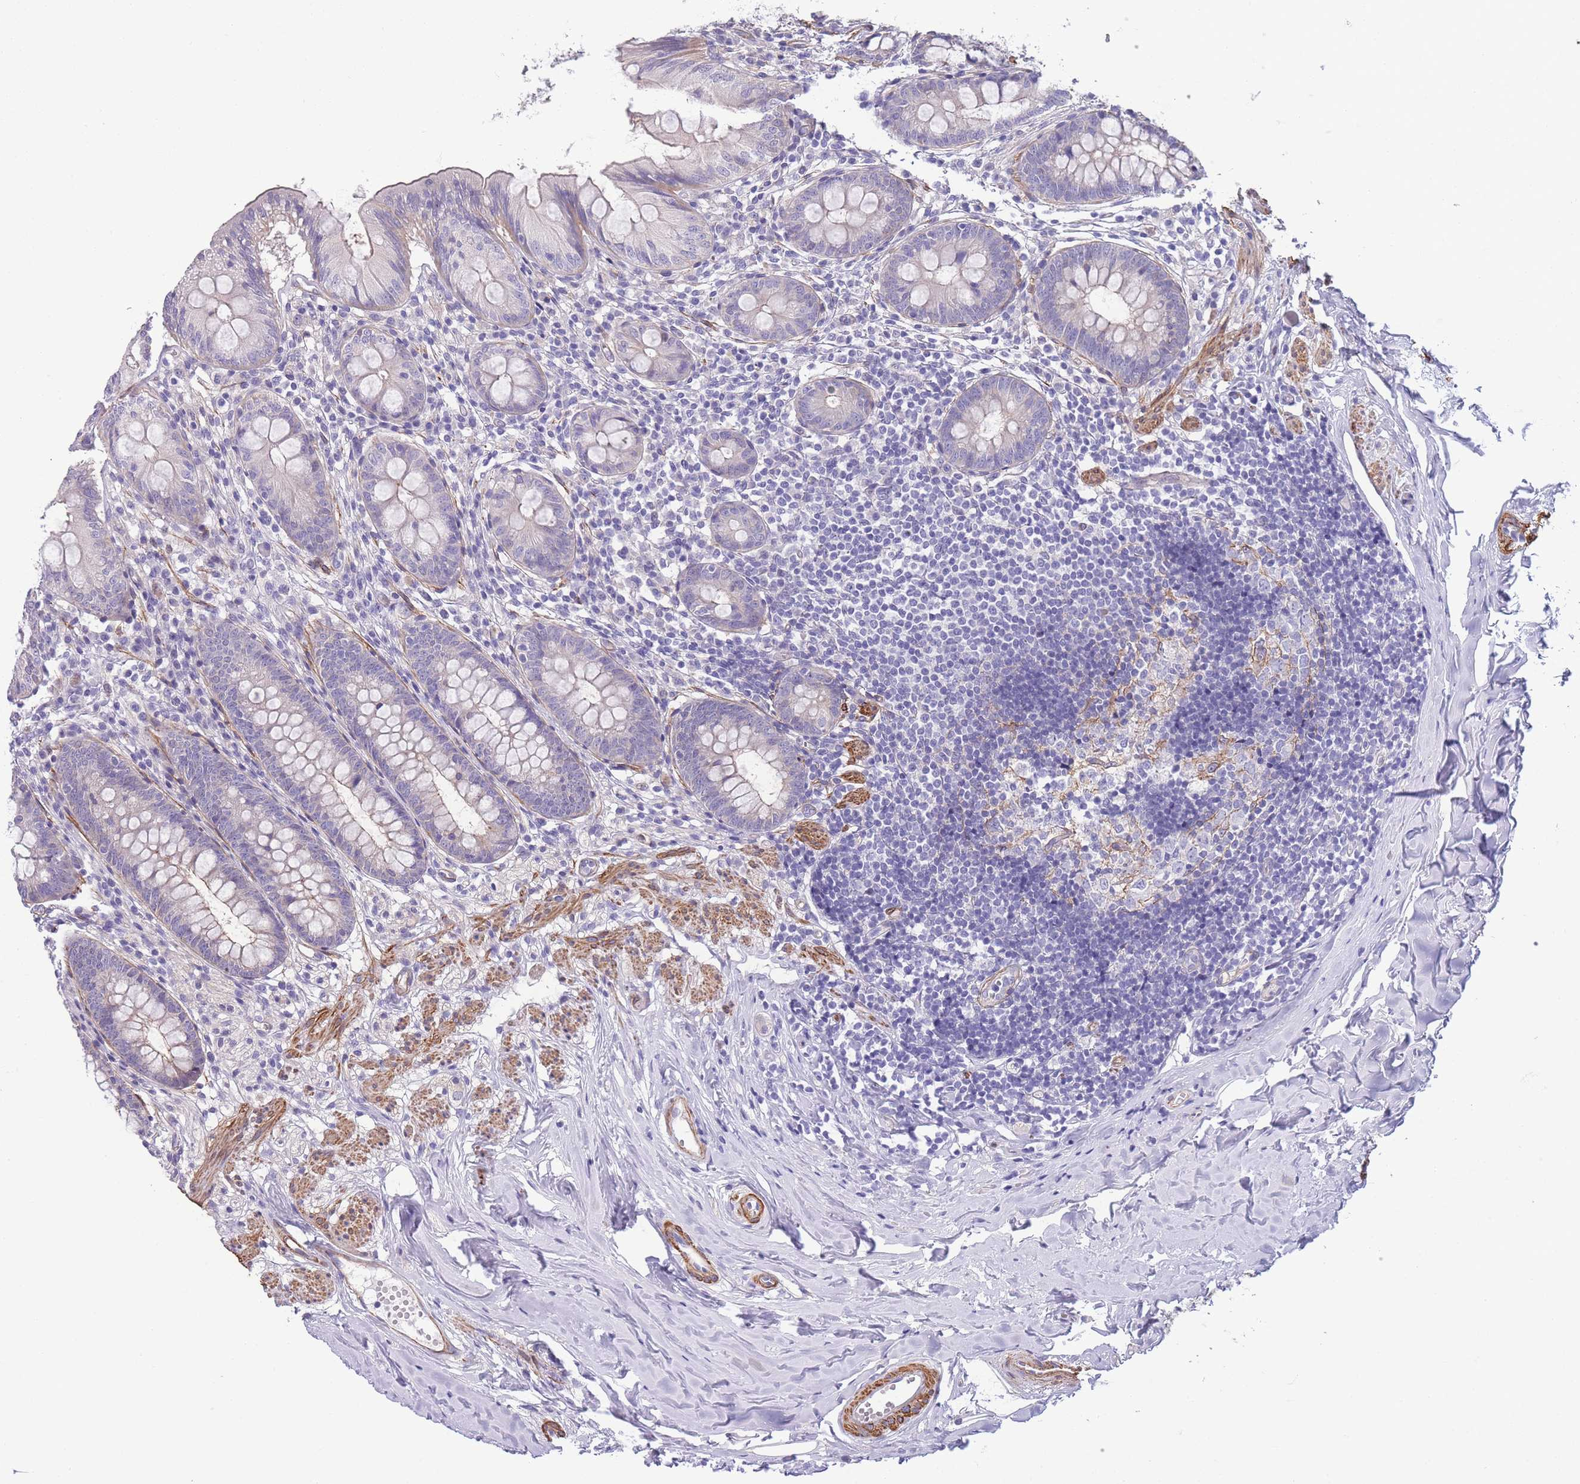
{"staining": {"intensity": "negative", "quantity": "none", "location": "none"}, "tissue": "appendix", "cell_type": "Glandular cells", "image_type": "normal", "snomed": [{"axis": "morphology", "description": "Normal tissue, NOS"}, {"axis": "topography", "description": "Appendix"}], "caption": "A high-resolution image shows immunohistochemistry (IHC) staining of benign appendix, which exhibits no significant positivity in glandular cells.", "gene": "FAM124A", "patient": {"sex": "female", "age": 51}}